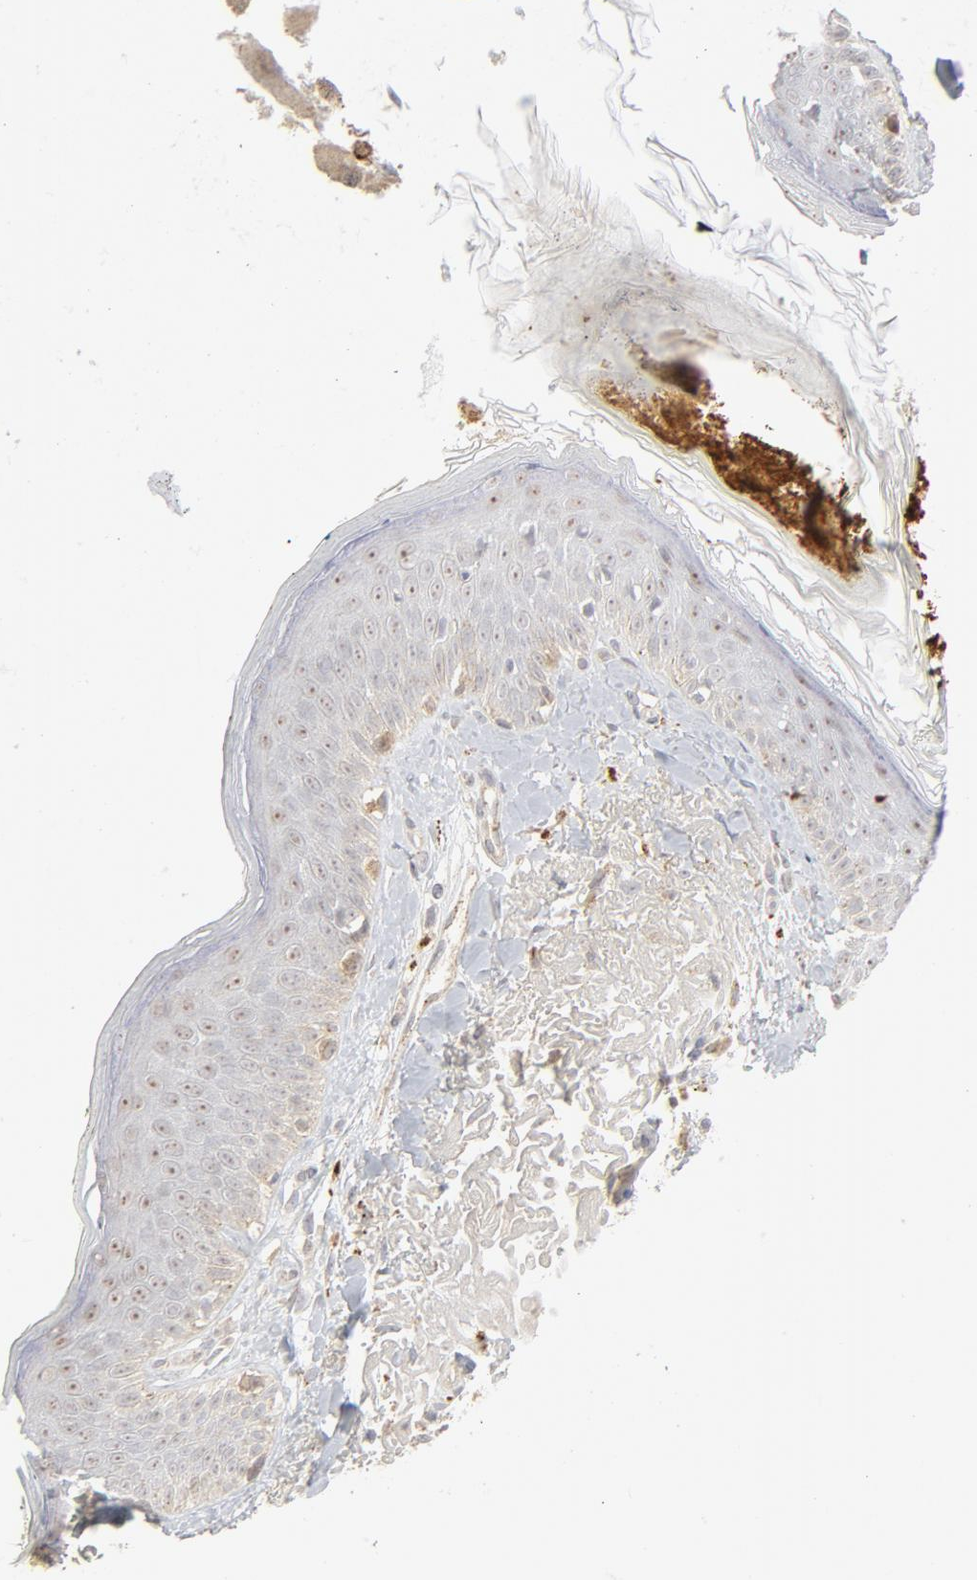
{"staining": {"intensity": "negative", "quantity": "none", "location": "none"}, "tissue": "skin cancer", "cell_type": "Tumor cells", "image_type": "cancer", "snomed": [{"axis": "morphology", "description": "Basal cell carcinoma"}, {"axis": "topography", "description": "Skin"}], "caption": "Skin cancer stained for a protein using immunohistochemistry displays no positivity tumor cells.", "gene": "POMT2", "patient": {"sex": "male", "age": 74}}